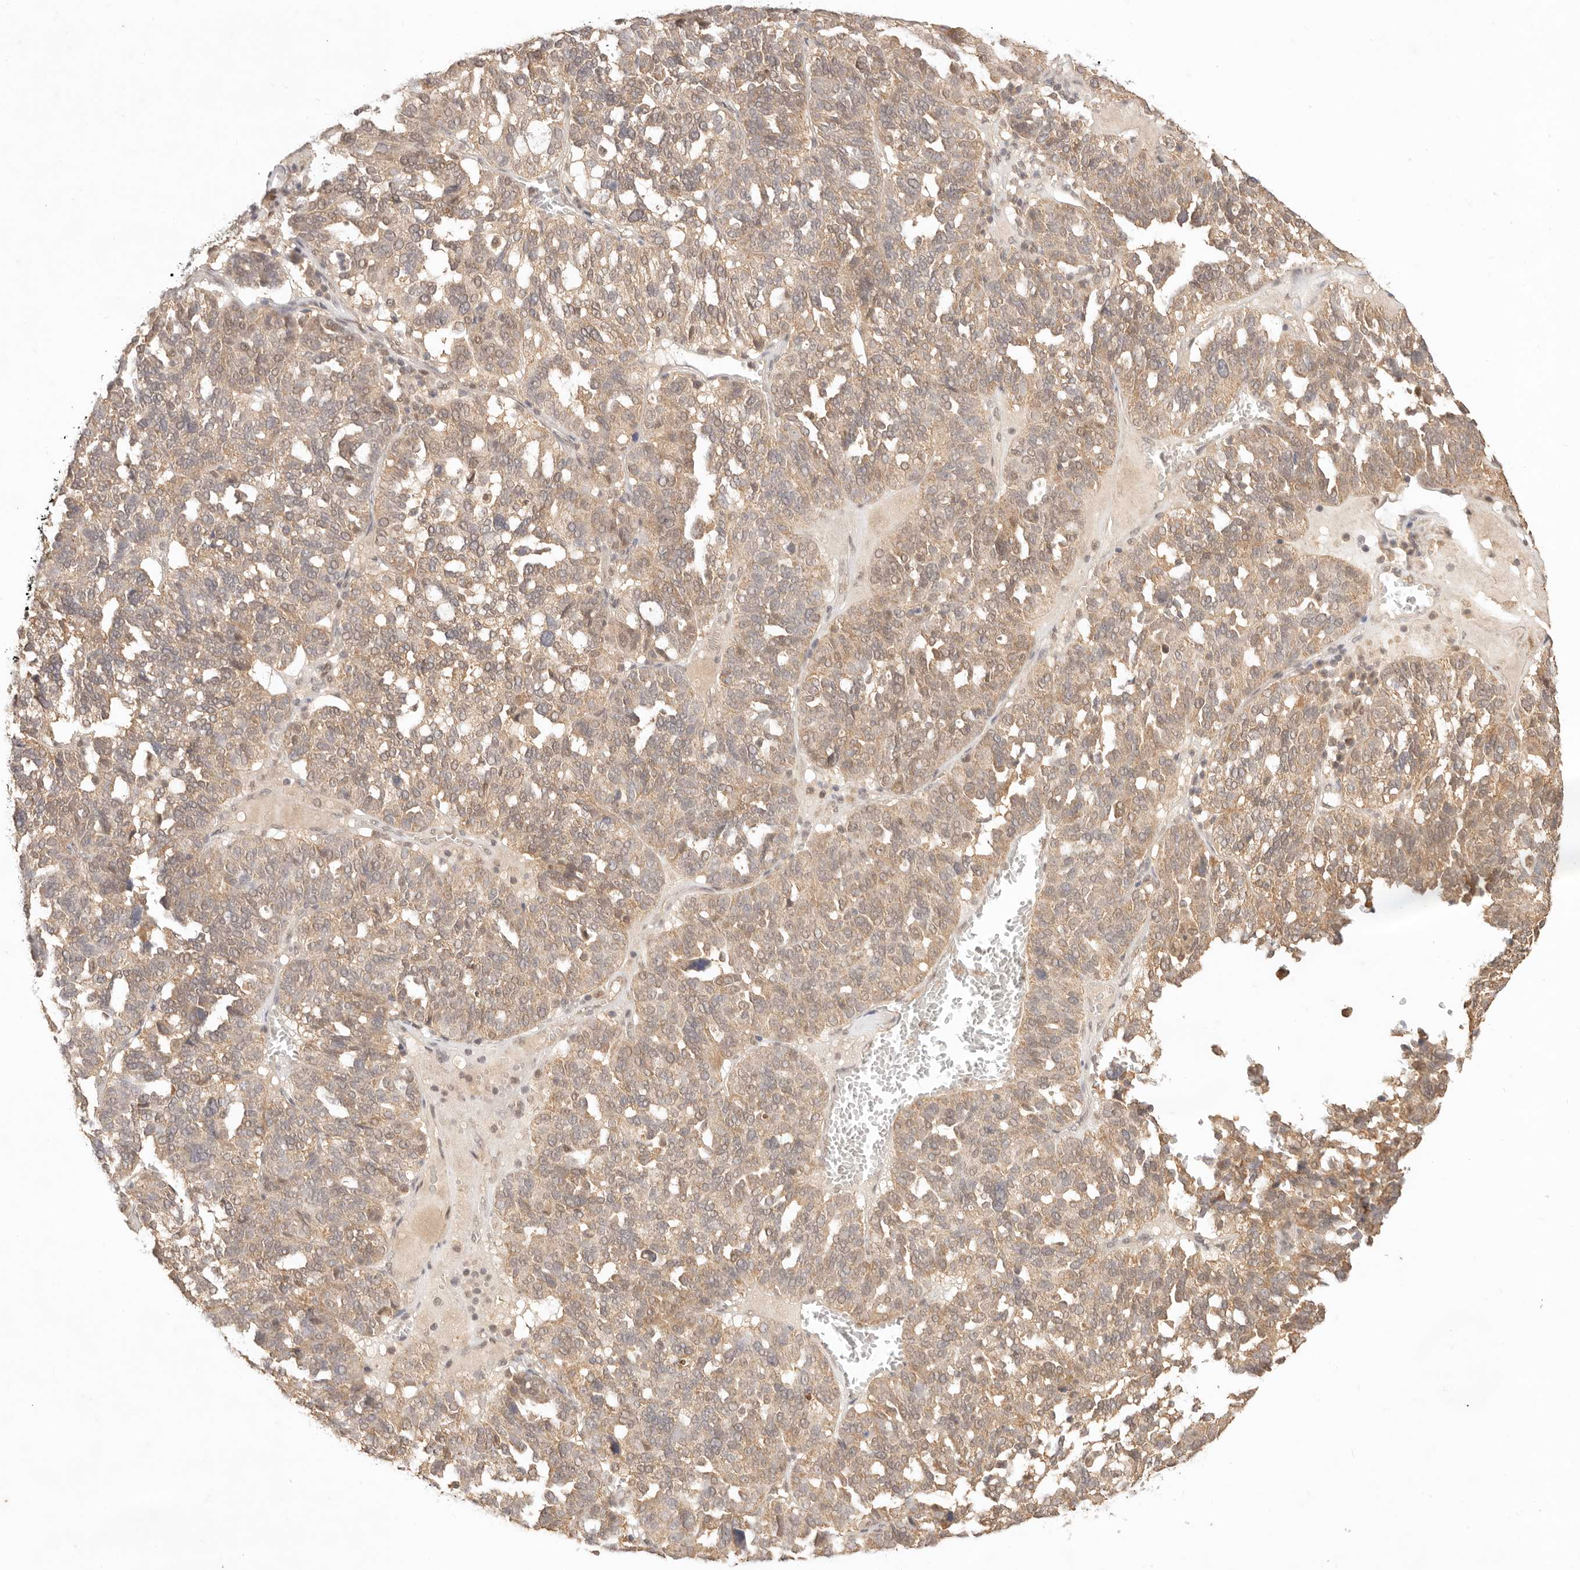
{"staining": {"intensity": "moderate", "quantity": ">75%", "location": "cytoplasmic/membranous,nuclear"}, "tissue": "ovarian cancer", "cell_type": "Tumor cells", "image_type": "cancer", "snomed": [{"axis": "morphology", "description": "Cystadenocarcinoma, serous, NOS"}, {"axis": "topography", "description": "Ovary"}], "caption": "Ovarian cancer stained for a protein displays moderate cytoplasmic/membranous and nuclear positivity in tumor cells. Using DAB (3,3'-diaminobenzidine) (brown) and hematoxylin (blue) stains, captured at high magnification using brightfield microscopy.", "gene": "TRIM11", "patient": {"sex": "female", "age": 59}}